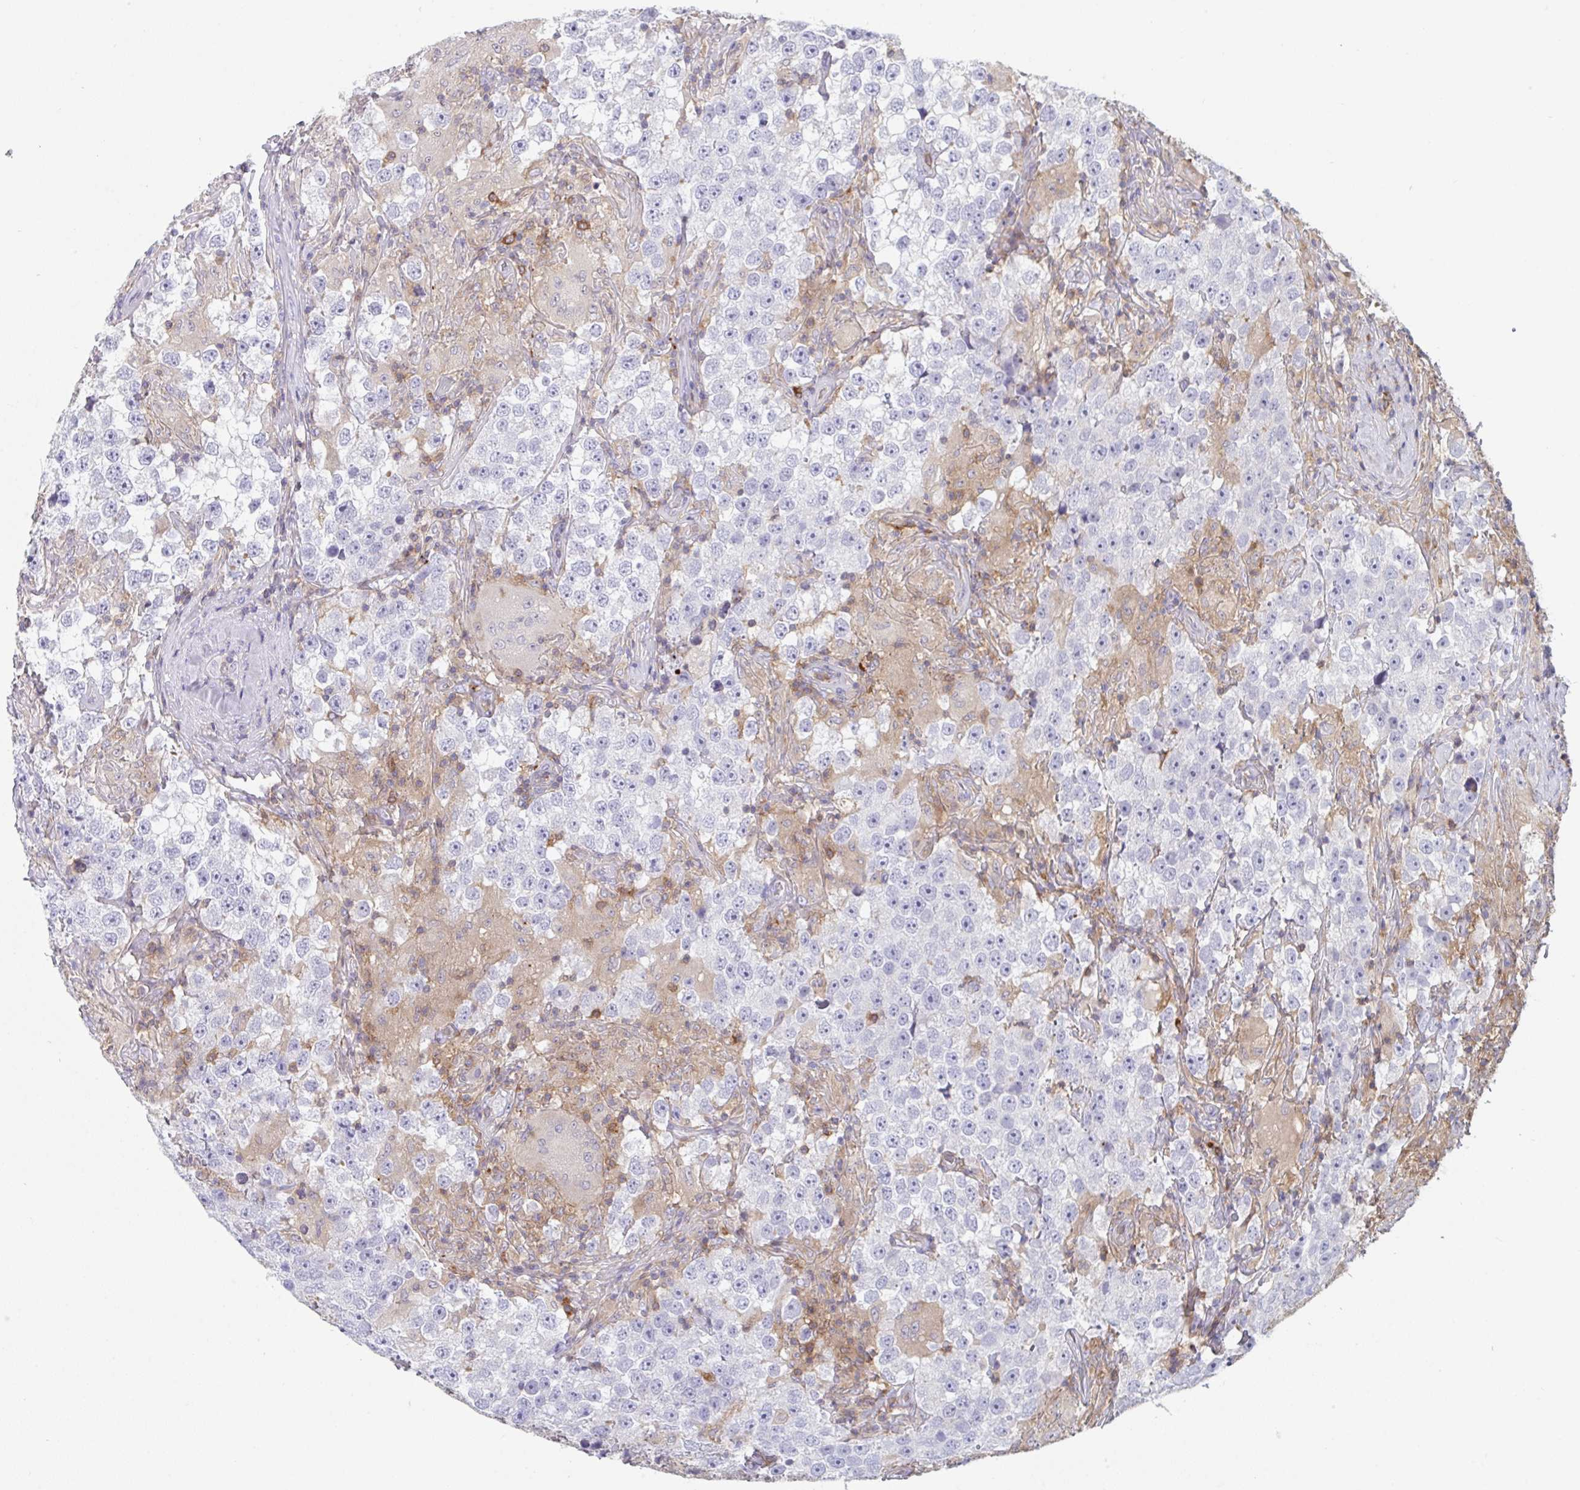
{"staining": {"intensity": "negative", "quantity": "none", "location": "none"}, "tissue": "testis cancer", "cell_type": "Tumor cells", "image_type": "cancer", "snomed": [{"axis": "morphology", "description": "Seminoma, NOS"}, {"axis": "topography", "description": "Testis"}], "caption": "Immunohistochemical staining of human testis cancer (seminoma) demonstrates no significant expression in tumor cells. Brightfield microscopy of IHC stained with DAB (3,3'-diaminobenzidine) (brown) and hematoxylin (blue), captured at high magnification.", "gene": "DISP2", "patient": {"sex": "male", "age": 46}}